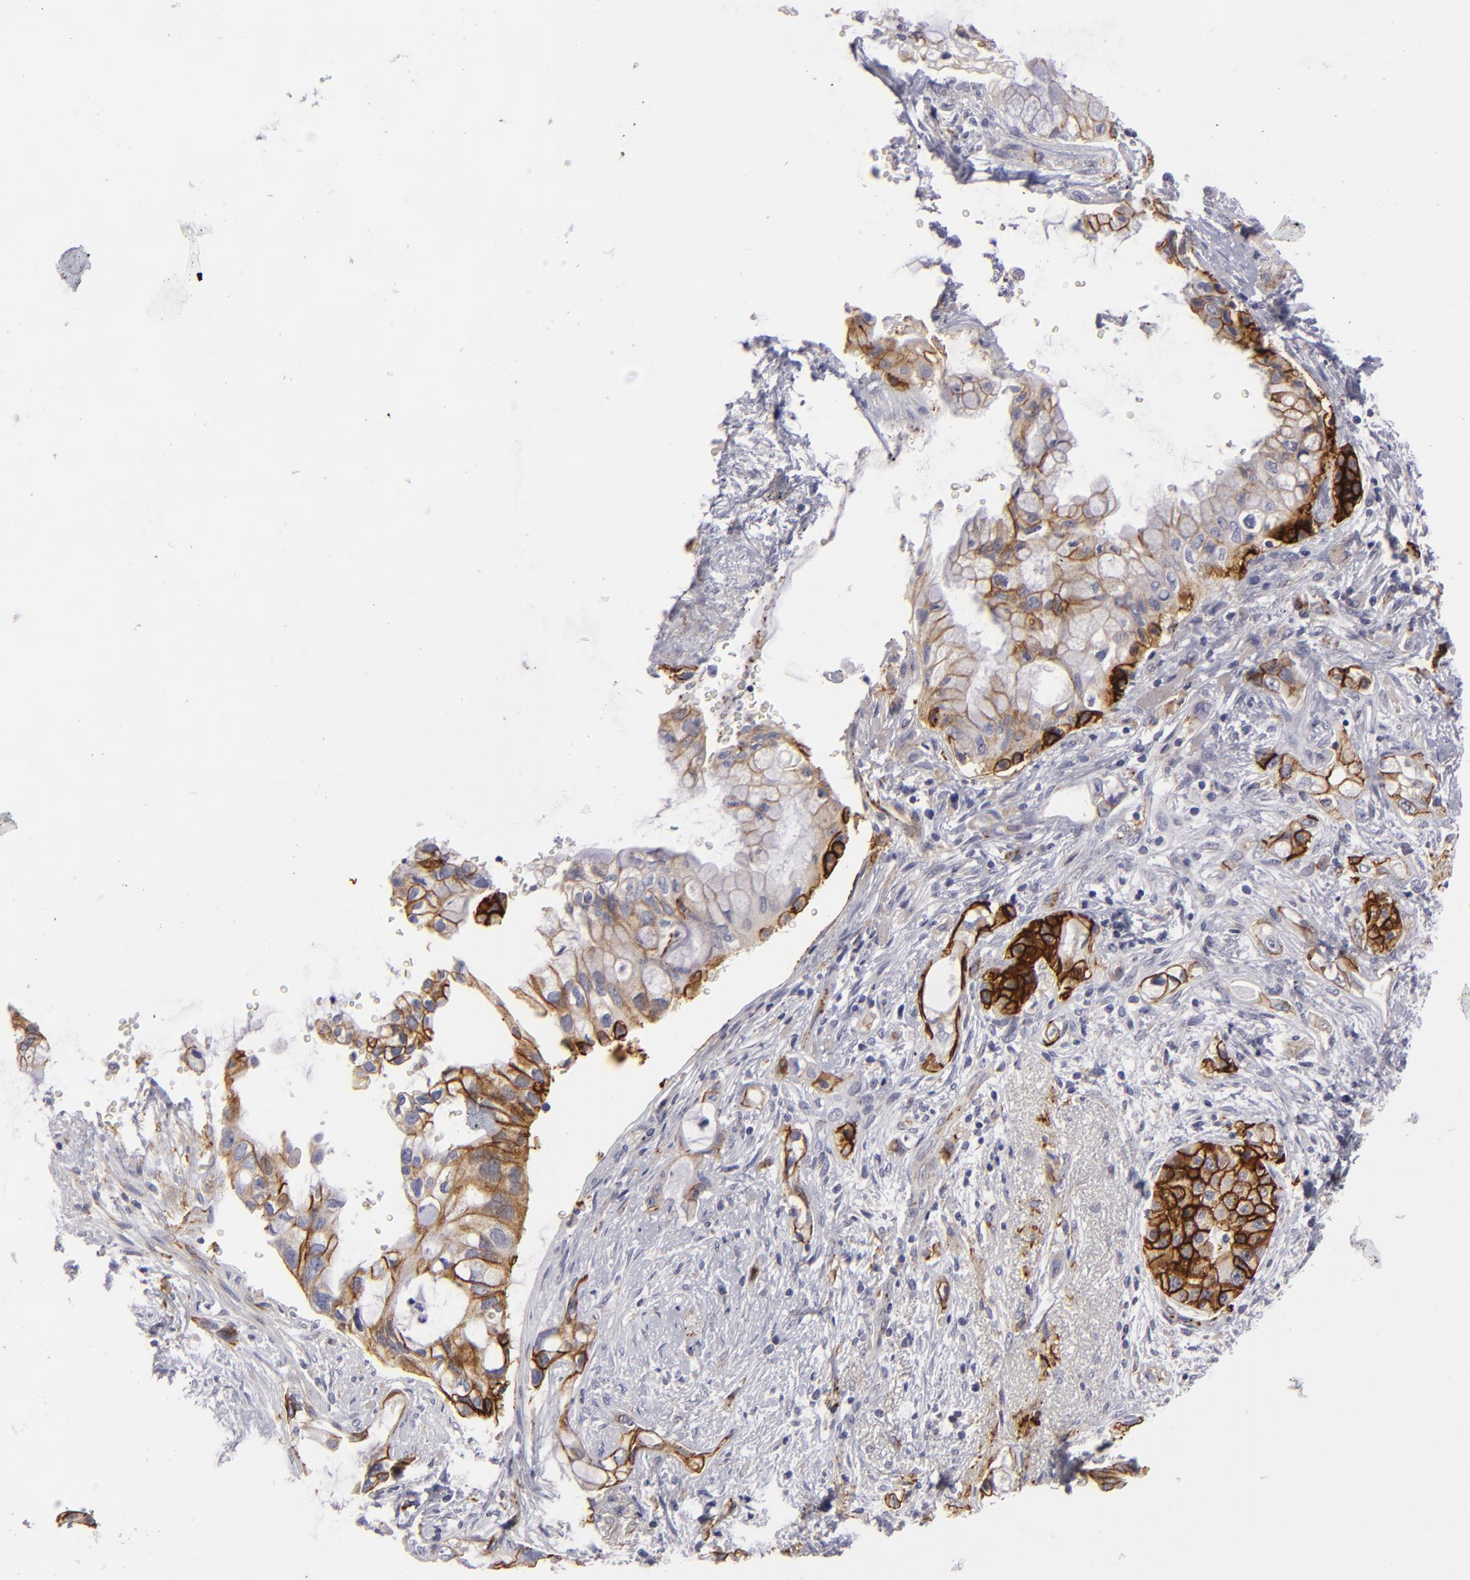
{"staining": {"intensity": "strong", "quantity": "25%-75%", "location": "cytoplasmic/membranous"}, "tissue": "pancreatic cancer", "cell_type": "Tumor cells", "image_type": "cancer", "snomed": [{"axis": "morphology", "description": "Adenocarcinoma, NOS"}, {"axis": "topography", "description": "Pancreas"}], "caption": "Immunohistochemistry image of neoplastic tissue: adenocarcinoma (pancreatic) stained using immunohistochemistry exhibits high levels of strong protein expression localized specifically in the cytoplasmic/membranous of tumor cells, appearing as a cytoplasmic/membranous brown color.", "gene": "ALCAM", "patient": {"sex": "female", "age": 70}}